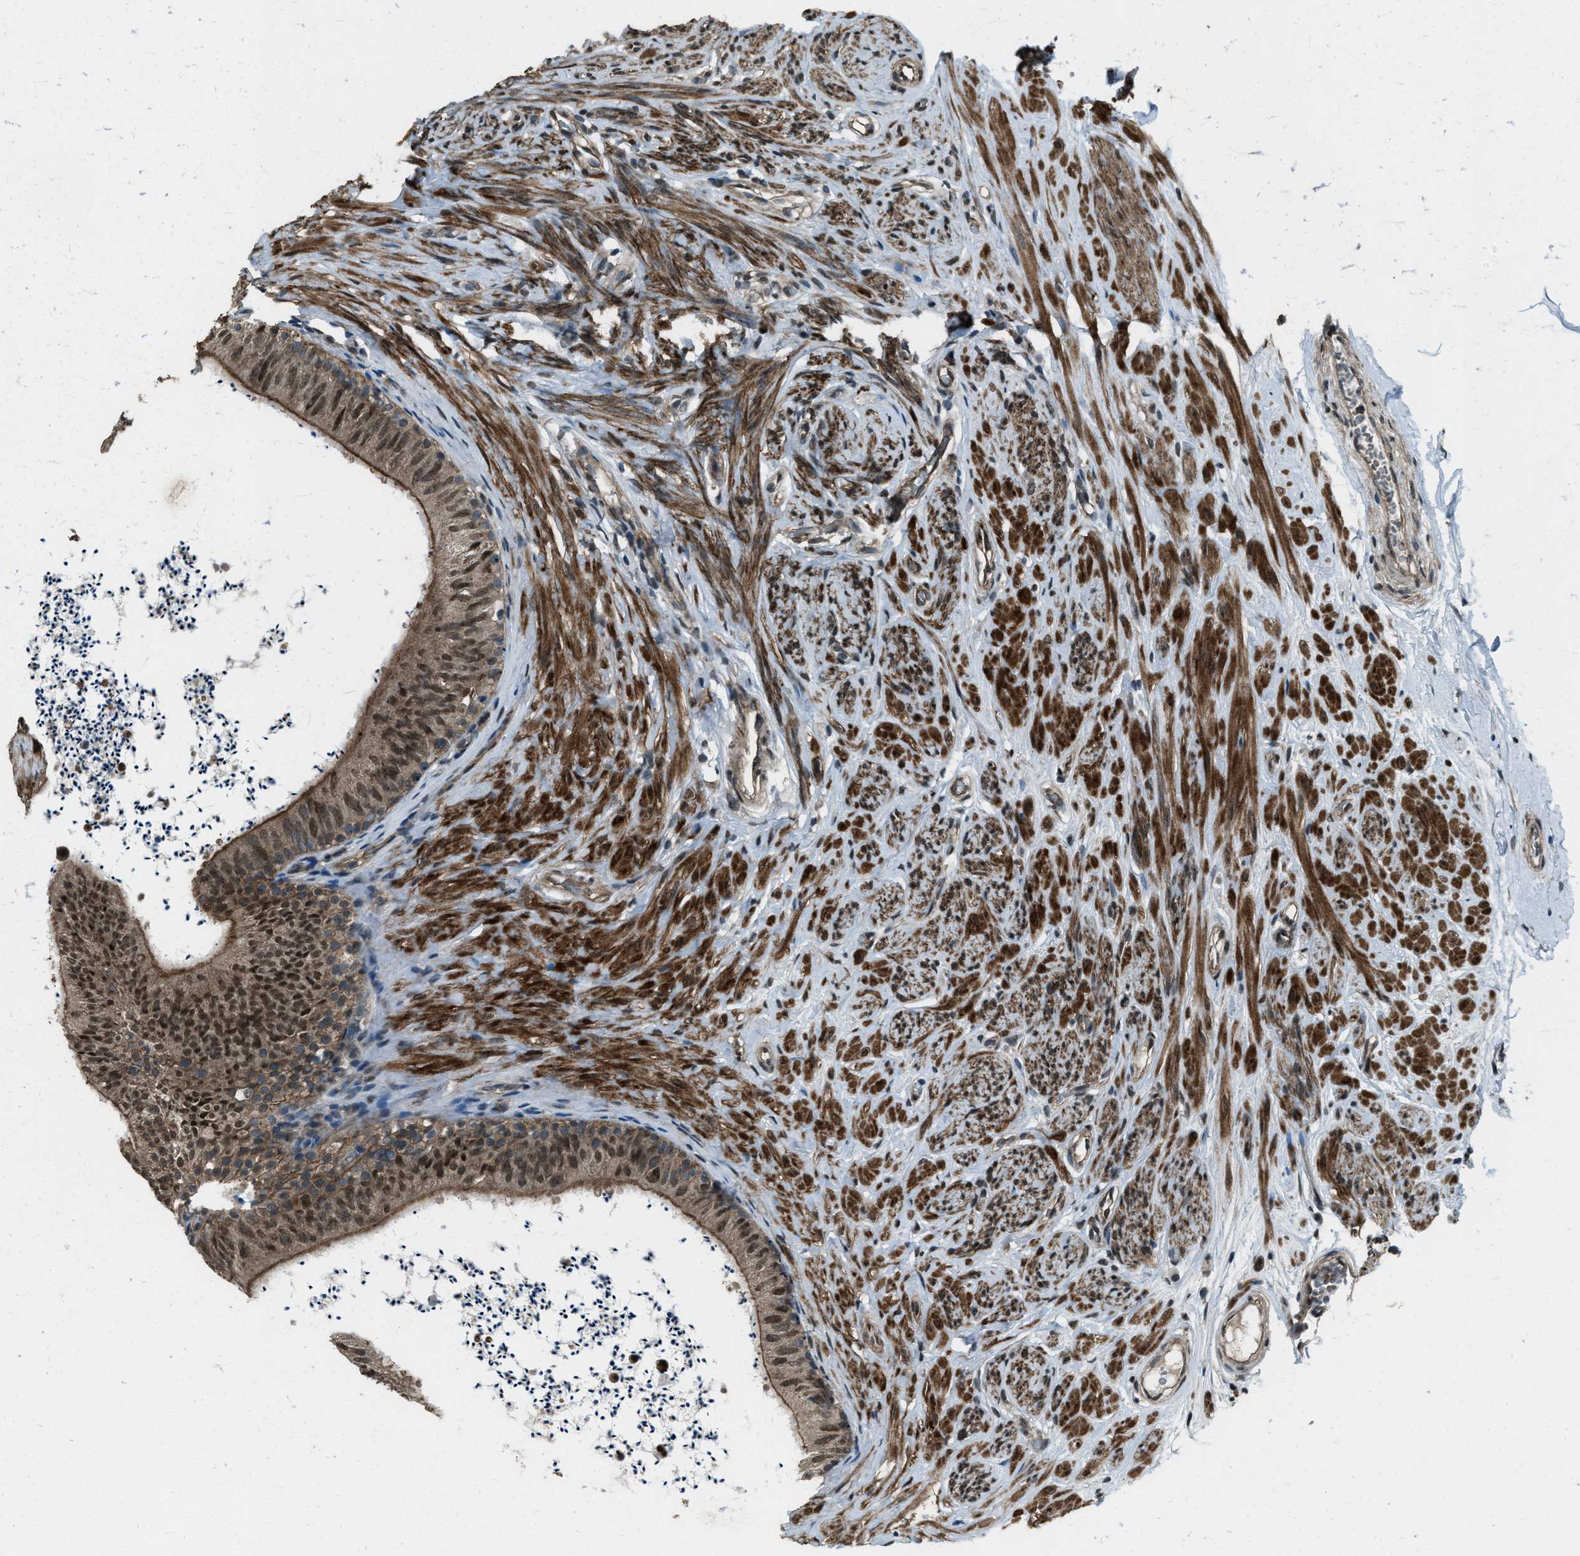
{"staining": {"intensity": "moderate", "quantity": ">75%", "location": "cytoplasmic/membranous,nuclear"}, "tissue": "epididymis", "cell_type": "Glandular cells", "image_type": "normal", "snomed": [{"axis": "morphology", "description": "Normal tissue, NOS"}, {"axis": "topography", "description": "Epididymis"}], "caption": "Unremarkable epididymis displays moderate cytoplasmic/membranous,nuclear staining in about >75% of glandular cells The protein is shown in brown color, while the nuclei are stained blue..", "gene": "SVIL", "patient": {"sex": "male", "age": 56}}